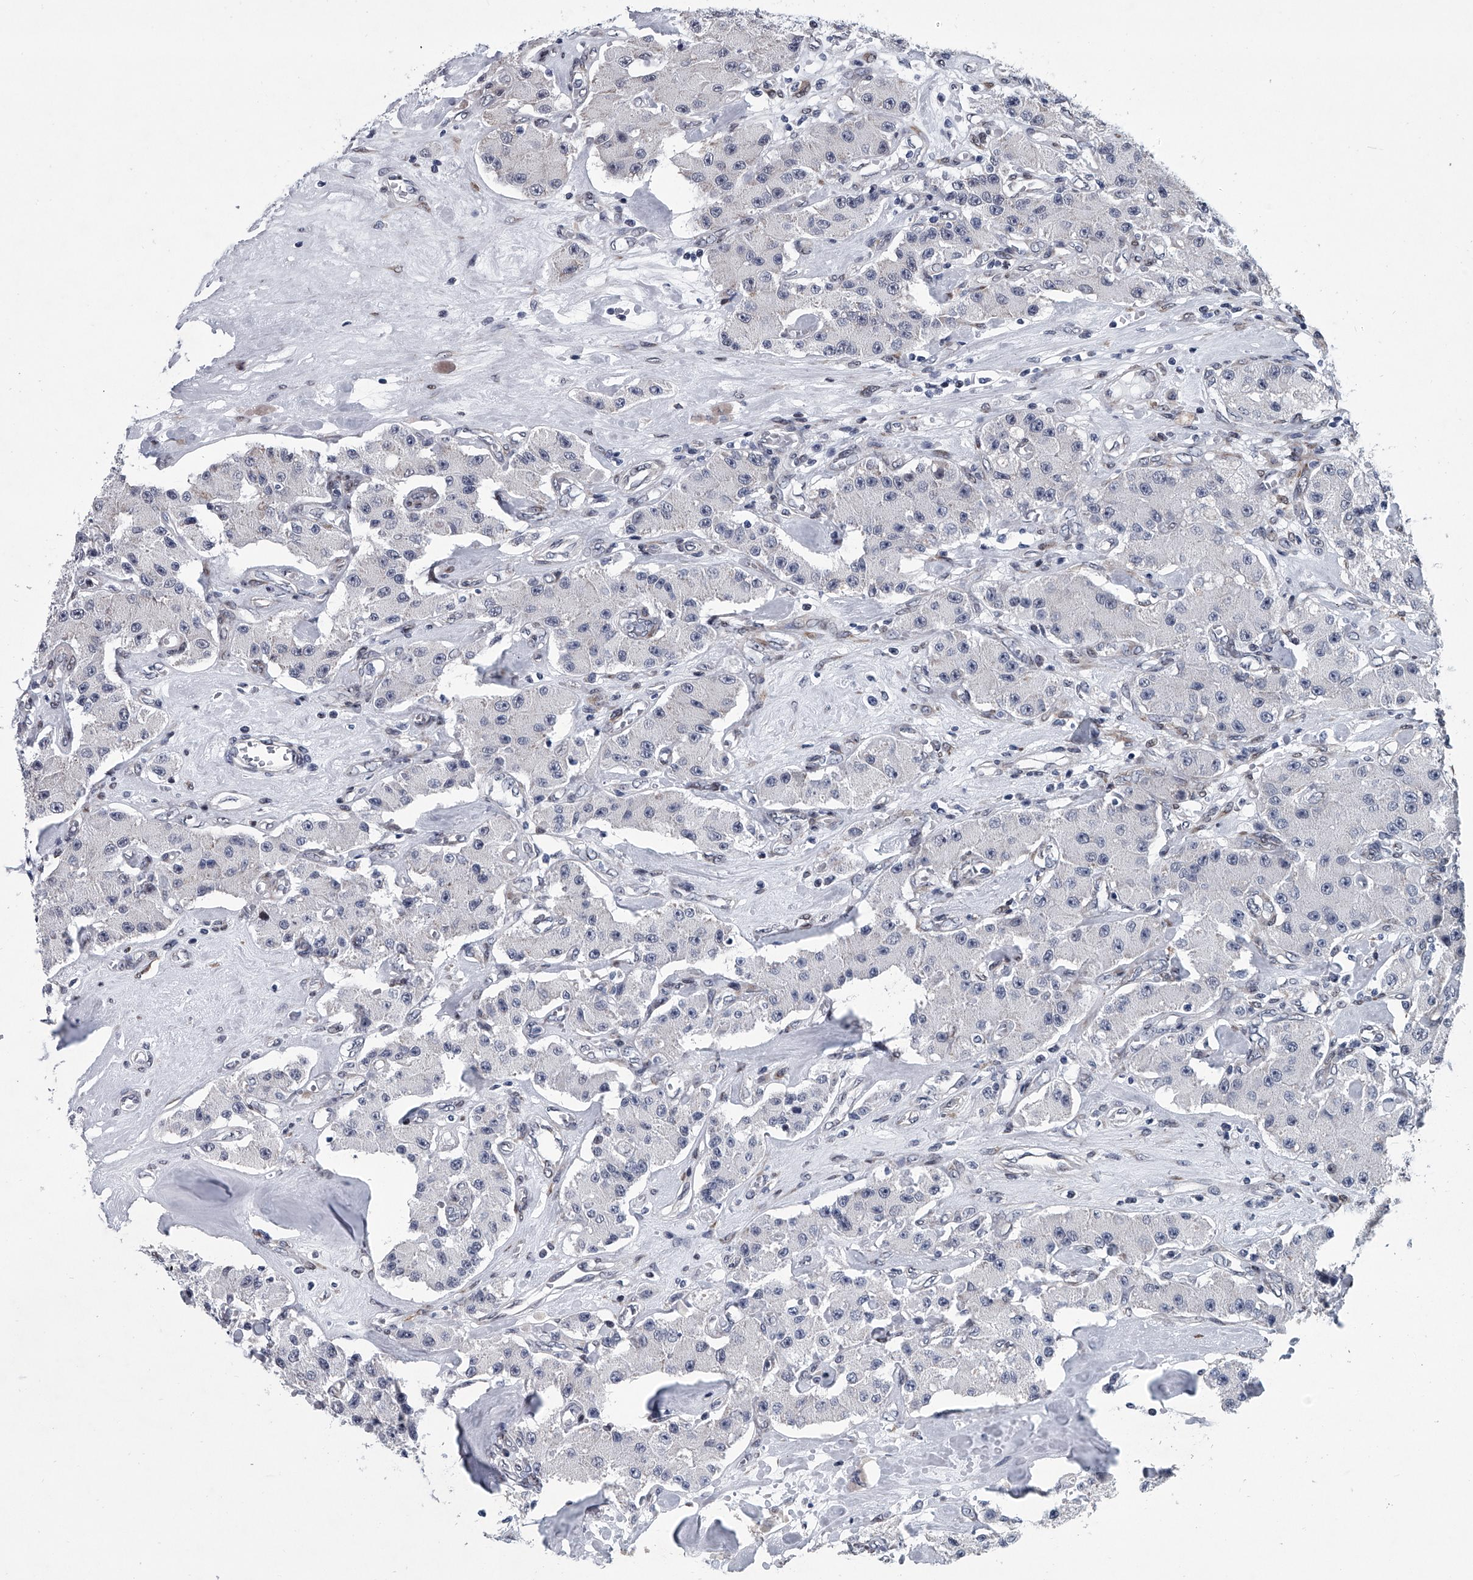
{"staining": {"intensity": "negative", "quantity": "none", "location": "none"}, "tissue": "carcinoid", "cell_type": "Tumor cells", "image_type": "cancer", "snomed": [{"axis": "morphology", "description": "Carcinoid, malignant, NOS"}, {"axis": "topography", "description": "Pancreas"}], "caption": "Image shows no significant protein staining in tumor cells of carcinoid (malignant).", "gene": "PPP2R5D", "patient": {"sex": "male", "age": 41}}